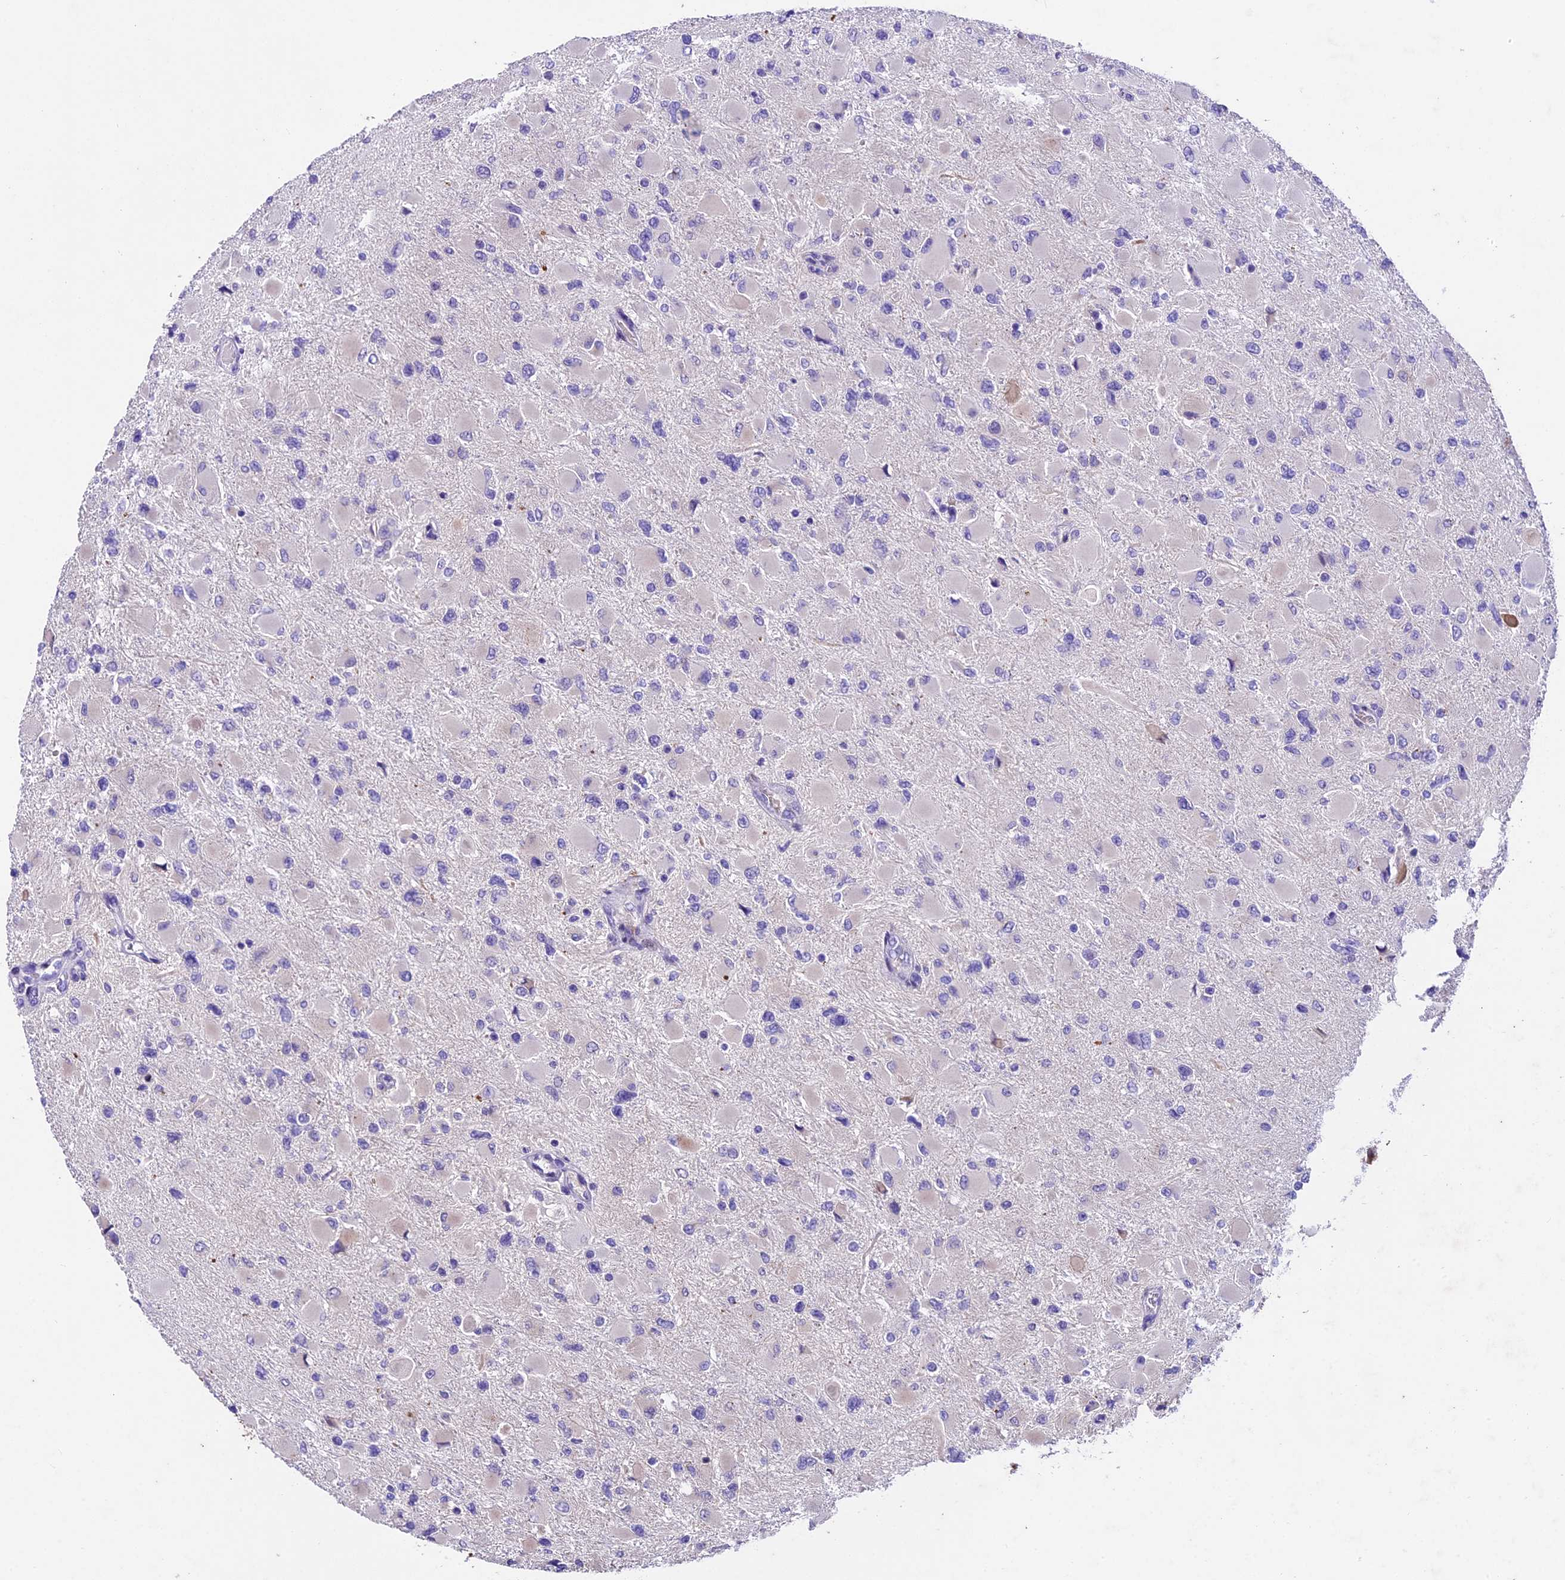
{"staining": {"intensity": "negative", "quantity": "none", "location": "none"}, "tissue": "glioma", "cell_type": "Tumor cells", "image_type": "cancer", "snomed": [{"axis": "morphology", "description": "Glioma, malignant, High grade"}, {"axis": "topography", "description": "Cerebral cortex"}], "caption": "Tumor cells are negative for brown protein staining in glioma. (DAB (3,3'-diaminobenzidine) immunohistochemistry with hematoxylin counter stain).", "gene": "IFT140", "patient": {"sex": "female", "age": 36}}